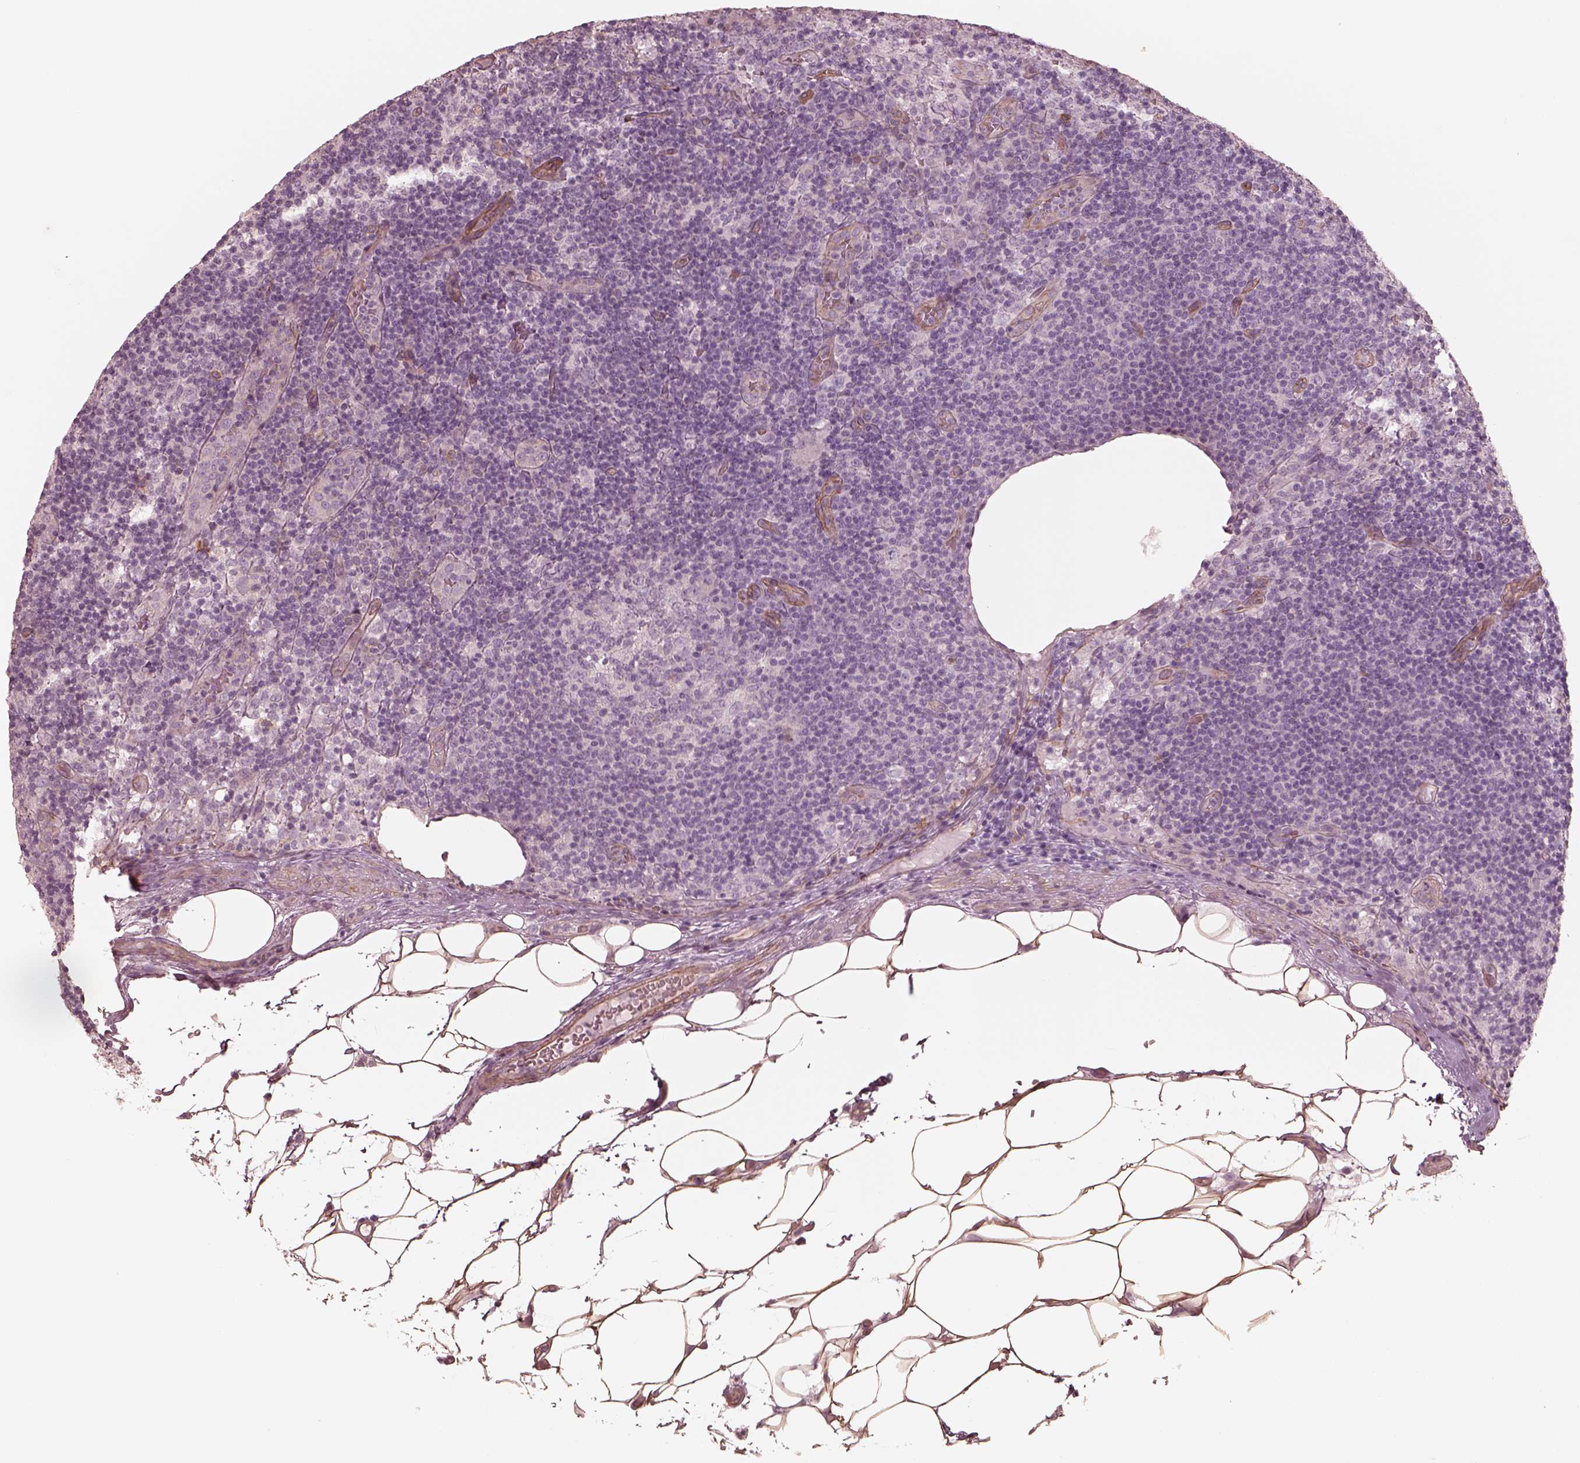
{"staining": {"intensity": "negative", "quantity": "none", "location": "none"}, "tissue": "lymph node", "cell_type": "Germinal center cells", "image_type": "normal", "snomed": [{"axis": "morphology", "description": "Normal tissue, NOS"}, {"axis": "topography", "description": "Lymph node"}], "caption": "This is an immunohistochemistry (IHC) histopathology image of unremarkable lymph node. There is no expression in germinal center cells.", "gene": "CRYM", "patient": {"sex": "male", "age": 62}}